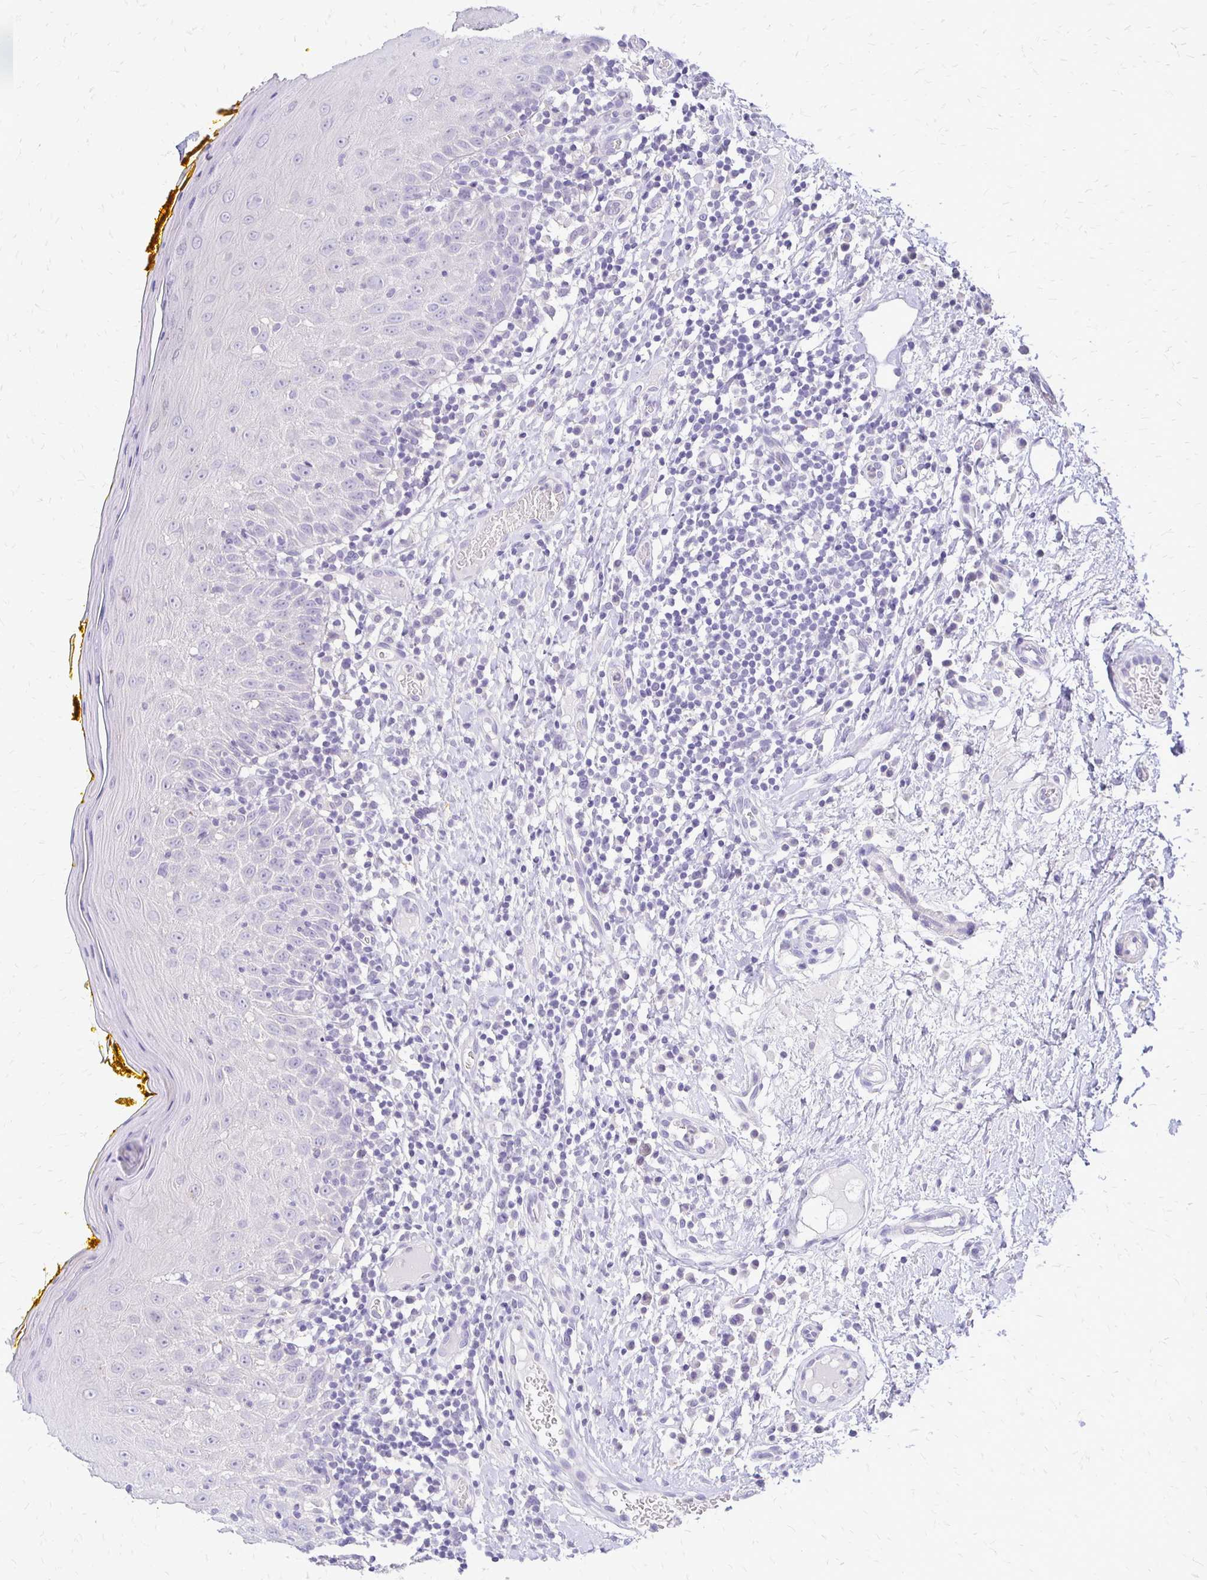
{"staining": {"intensity": "negative", "quantity": "none", "location": "none"}, "tissue": "oral mucosa", "cell_type": "Squamous epithelial cells", "image_type": "normal", "snomed": [{"axis": "morphology", "description": "Normal tissue, NOS"}, {"axis": "topography", "description": "Oral tissue"}, {"axis": "topography", "description": "Tounge, NOS"}], "caption": "Immunohistochemistry of unremarkable human oral mucosa demonstrates no staining in squamous epithelial cells. (Immunohistochemistry, brightfield microscopy, high magnification).", "gene": "ALPG", "patient": {"sex": "female", "age": 58}}